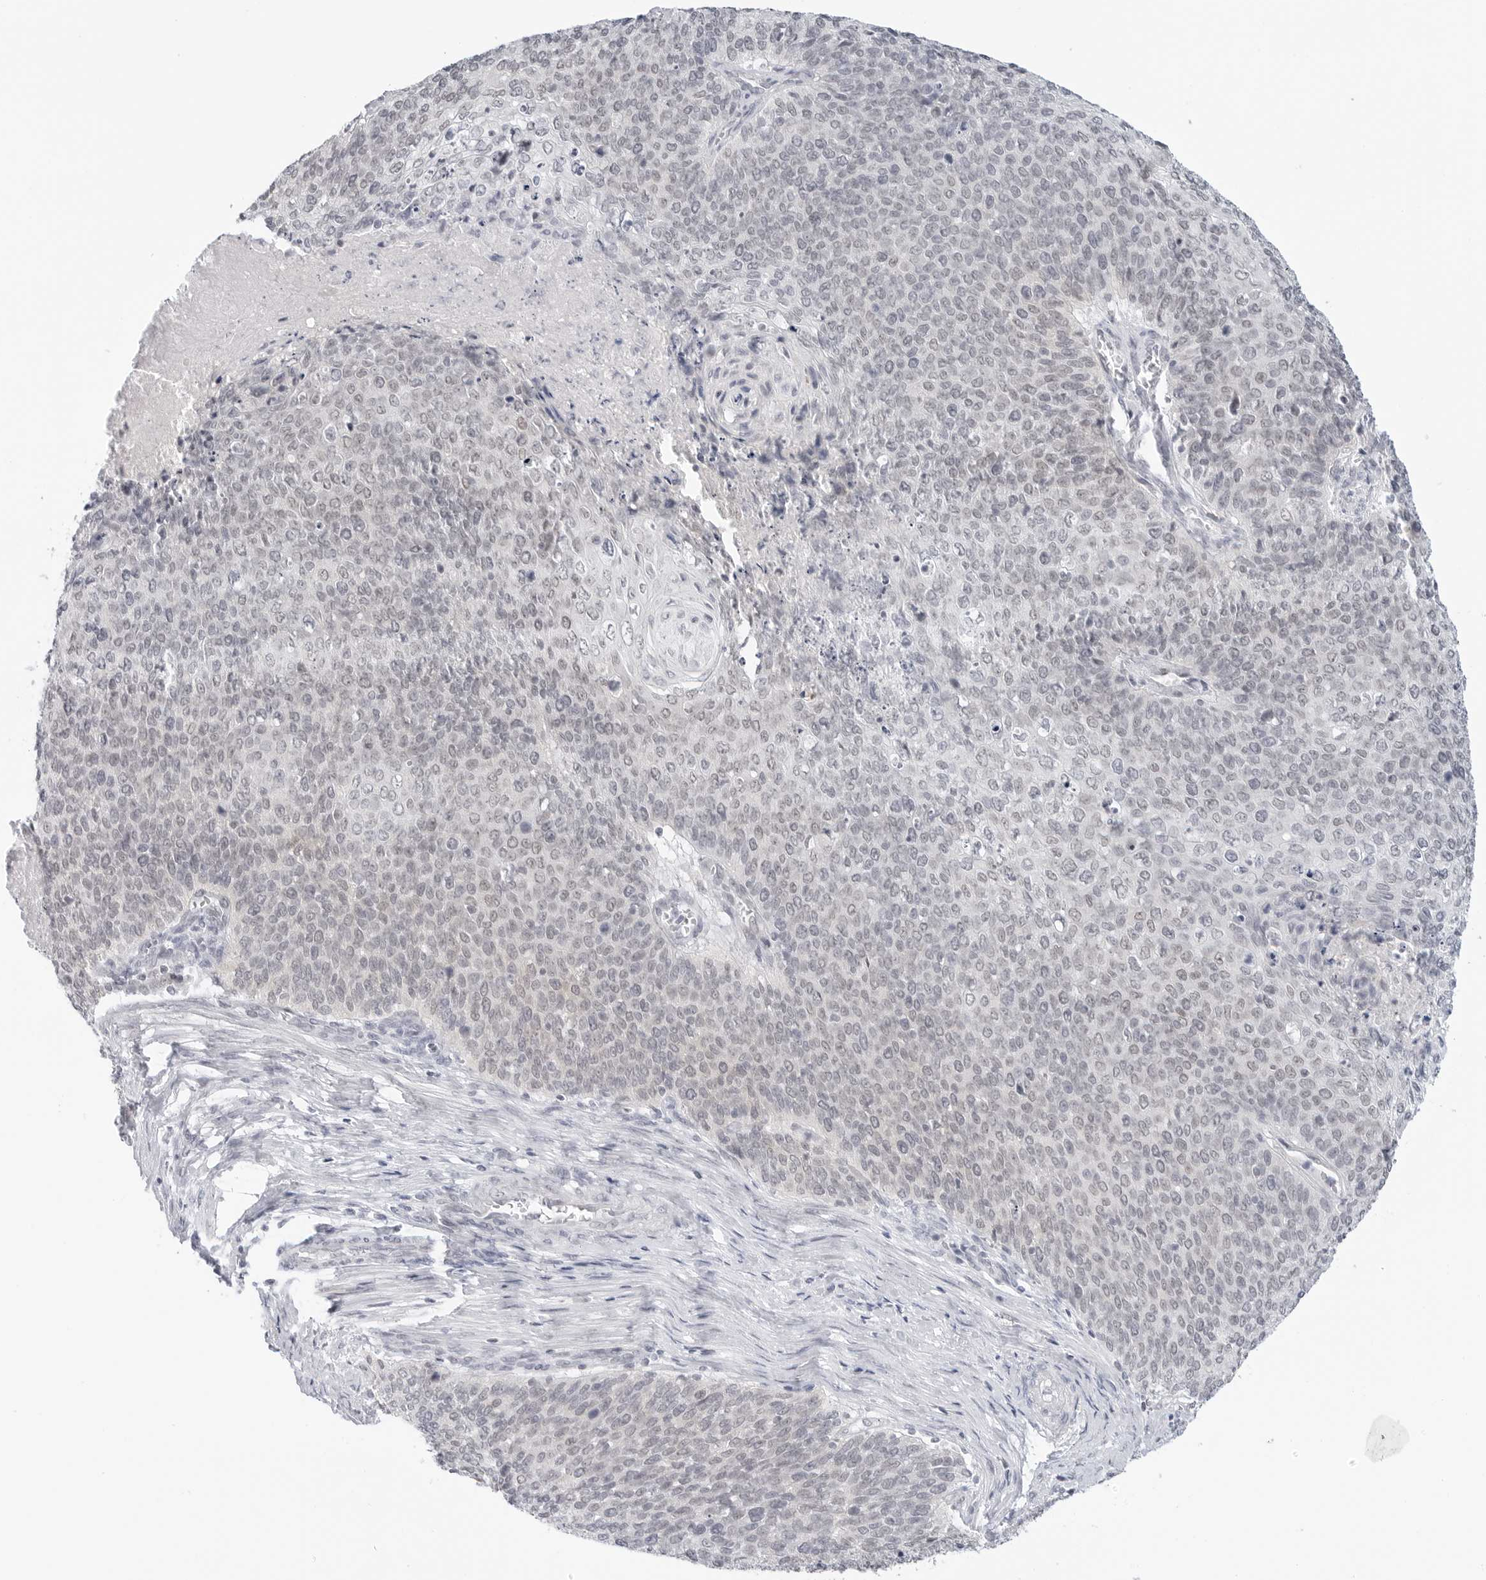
{"staining": {"intensity": "negative", "quantity": "none", "location": "none"}, "tissue": "cervical cancer", "cell_type": "Tumor cells", "image_type": "cancer", "snomed": [{"axis": "morphology", "description": "Squamous cell carcinoma, NOS"}, {"axis": "topography", "description": "Cervix"}], "caption": "The micrograph exhibits no staining of tumor cells in cervical cancer.", "gene": "TSEN2", "patient": {"sex": "female", "age": 39}}